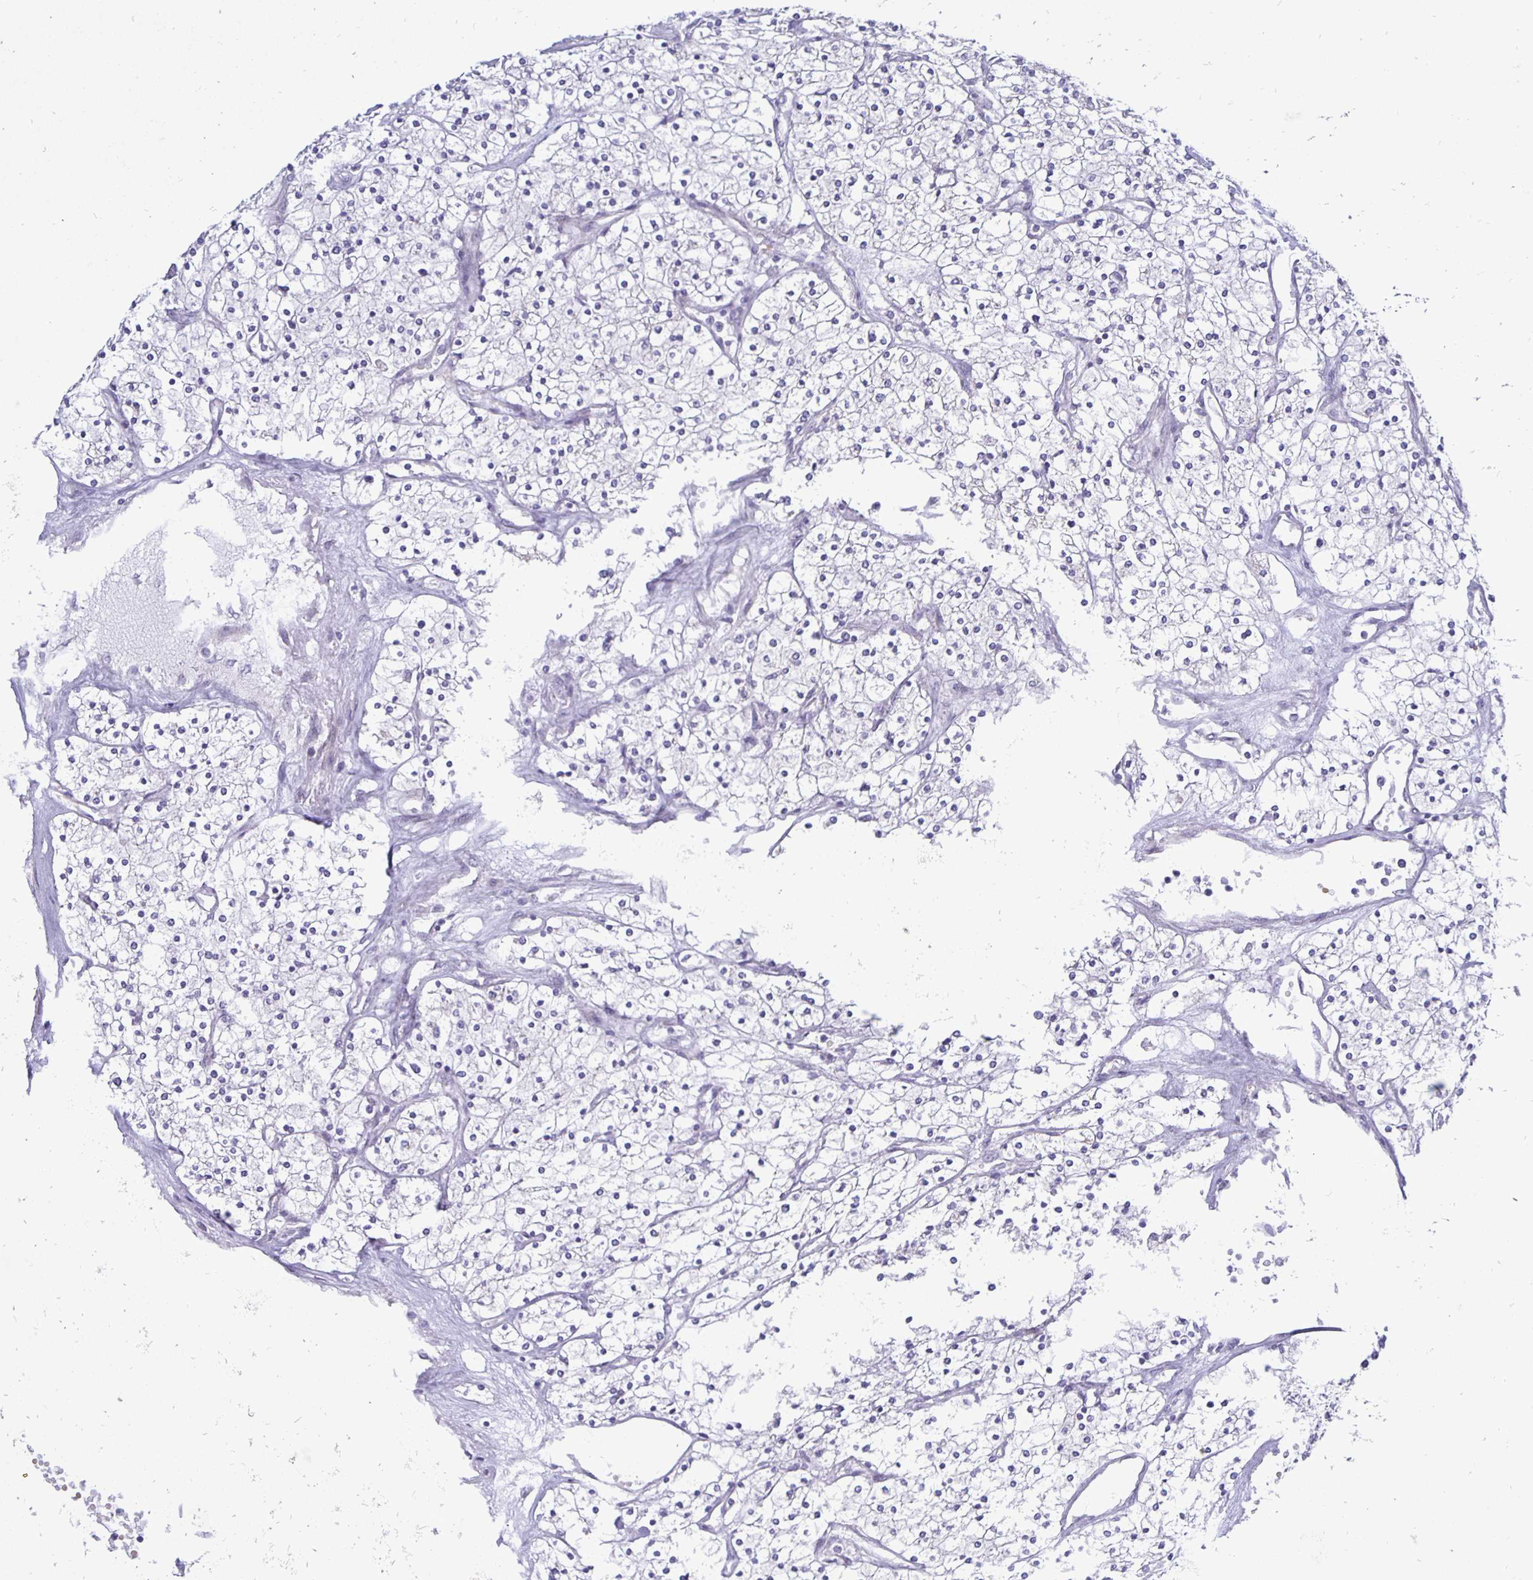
{"staining": {"intensity": "negative", "quantity": "none", "location": "none"}, "tissue": "renal cancer", "cell_type": "Tumor cells", "image_type": "cancer", "snomed": [{"axis": "morphology", "description": "Adenocarcinoma, NOS"}, {"axis": "topography", "description": "Kidney"}], "caption": "Photomicrograph shows no significant protein staining in tumor cells of renal cancer.", "gene": "ERBB2", "patient": {"sex": "male", "age": 80}}